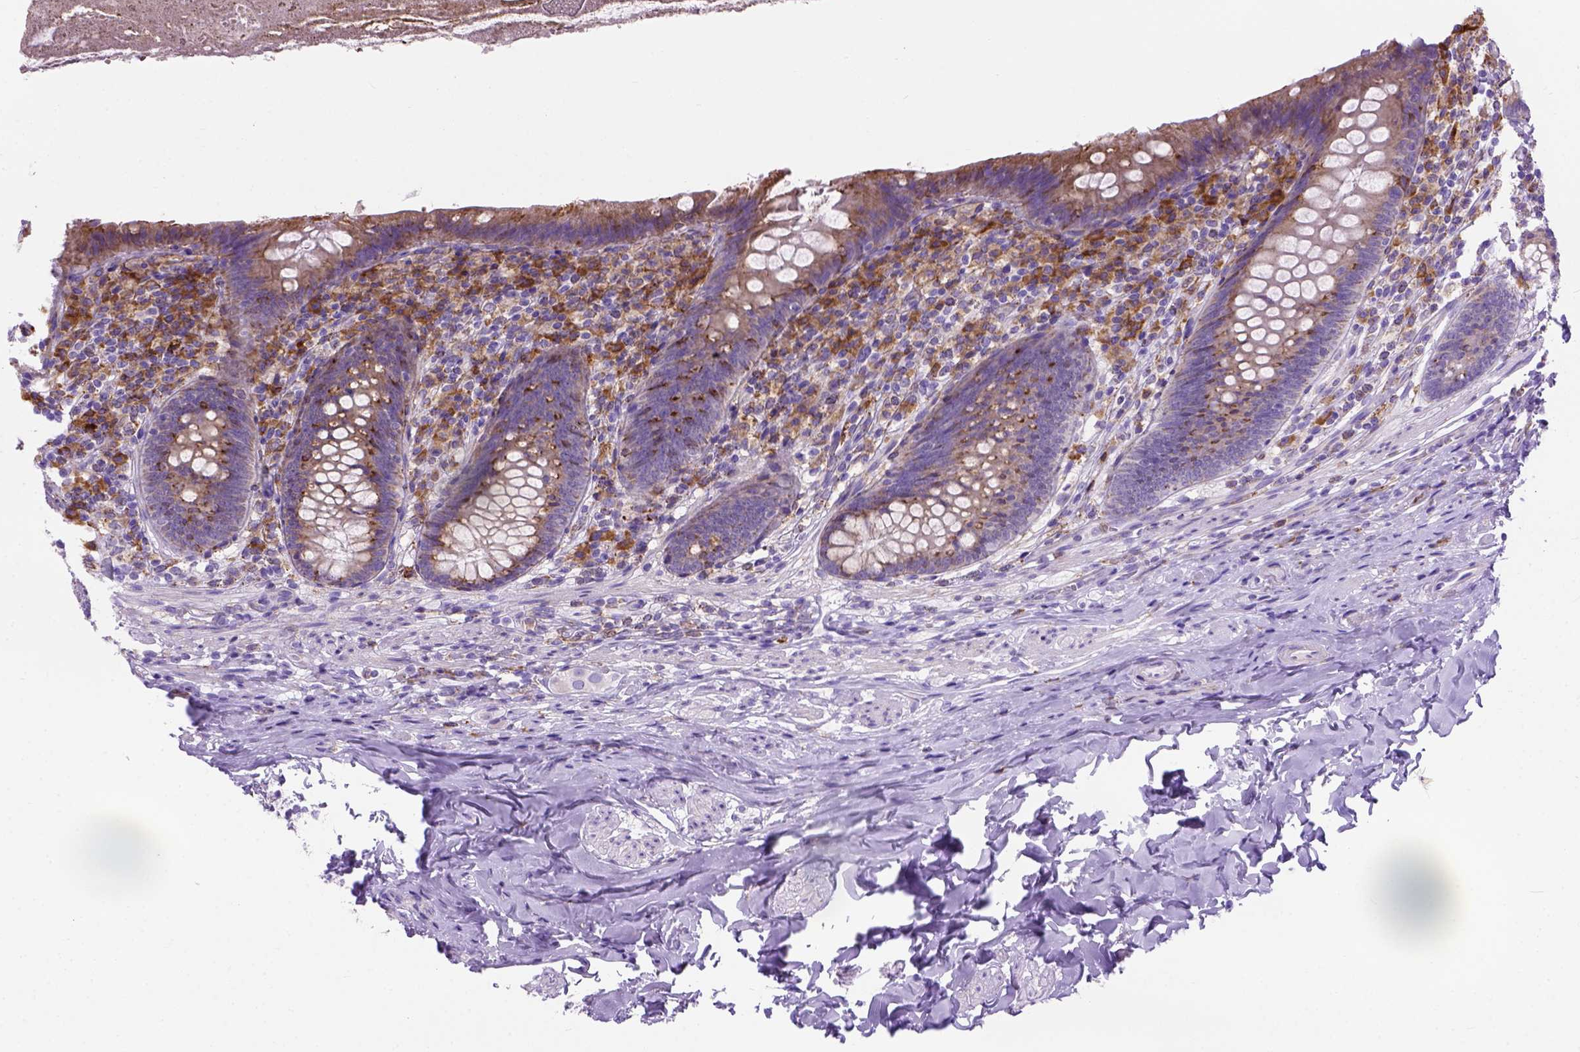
{"staining": {"intensity": "strong", "quantity": "<25%", "location": "cytoplasmic/membranous"}, "tissue": "appendix", "cell_type": "Glandular cells", "image_type": "normal", "snomed": [{"axis": "morphology", "description": "Normal tissue, NOS"}, {"axis": "topography", "description": "Appendix"}], "caption": "Immunohistochemistry of unremarkable appendix shows medium levels of strong cytoplasmic/membranous expression in about <25% of glandular cells.", "gene": "PLK4", "patient": {"sex": "male", "age": 47}}